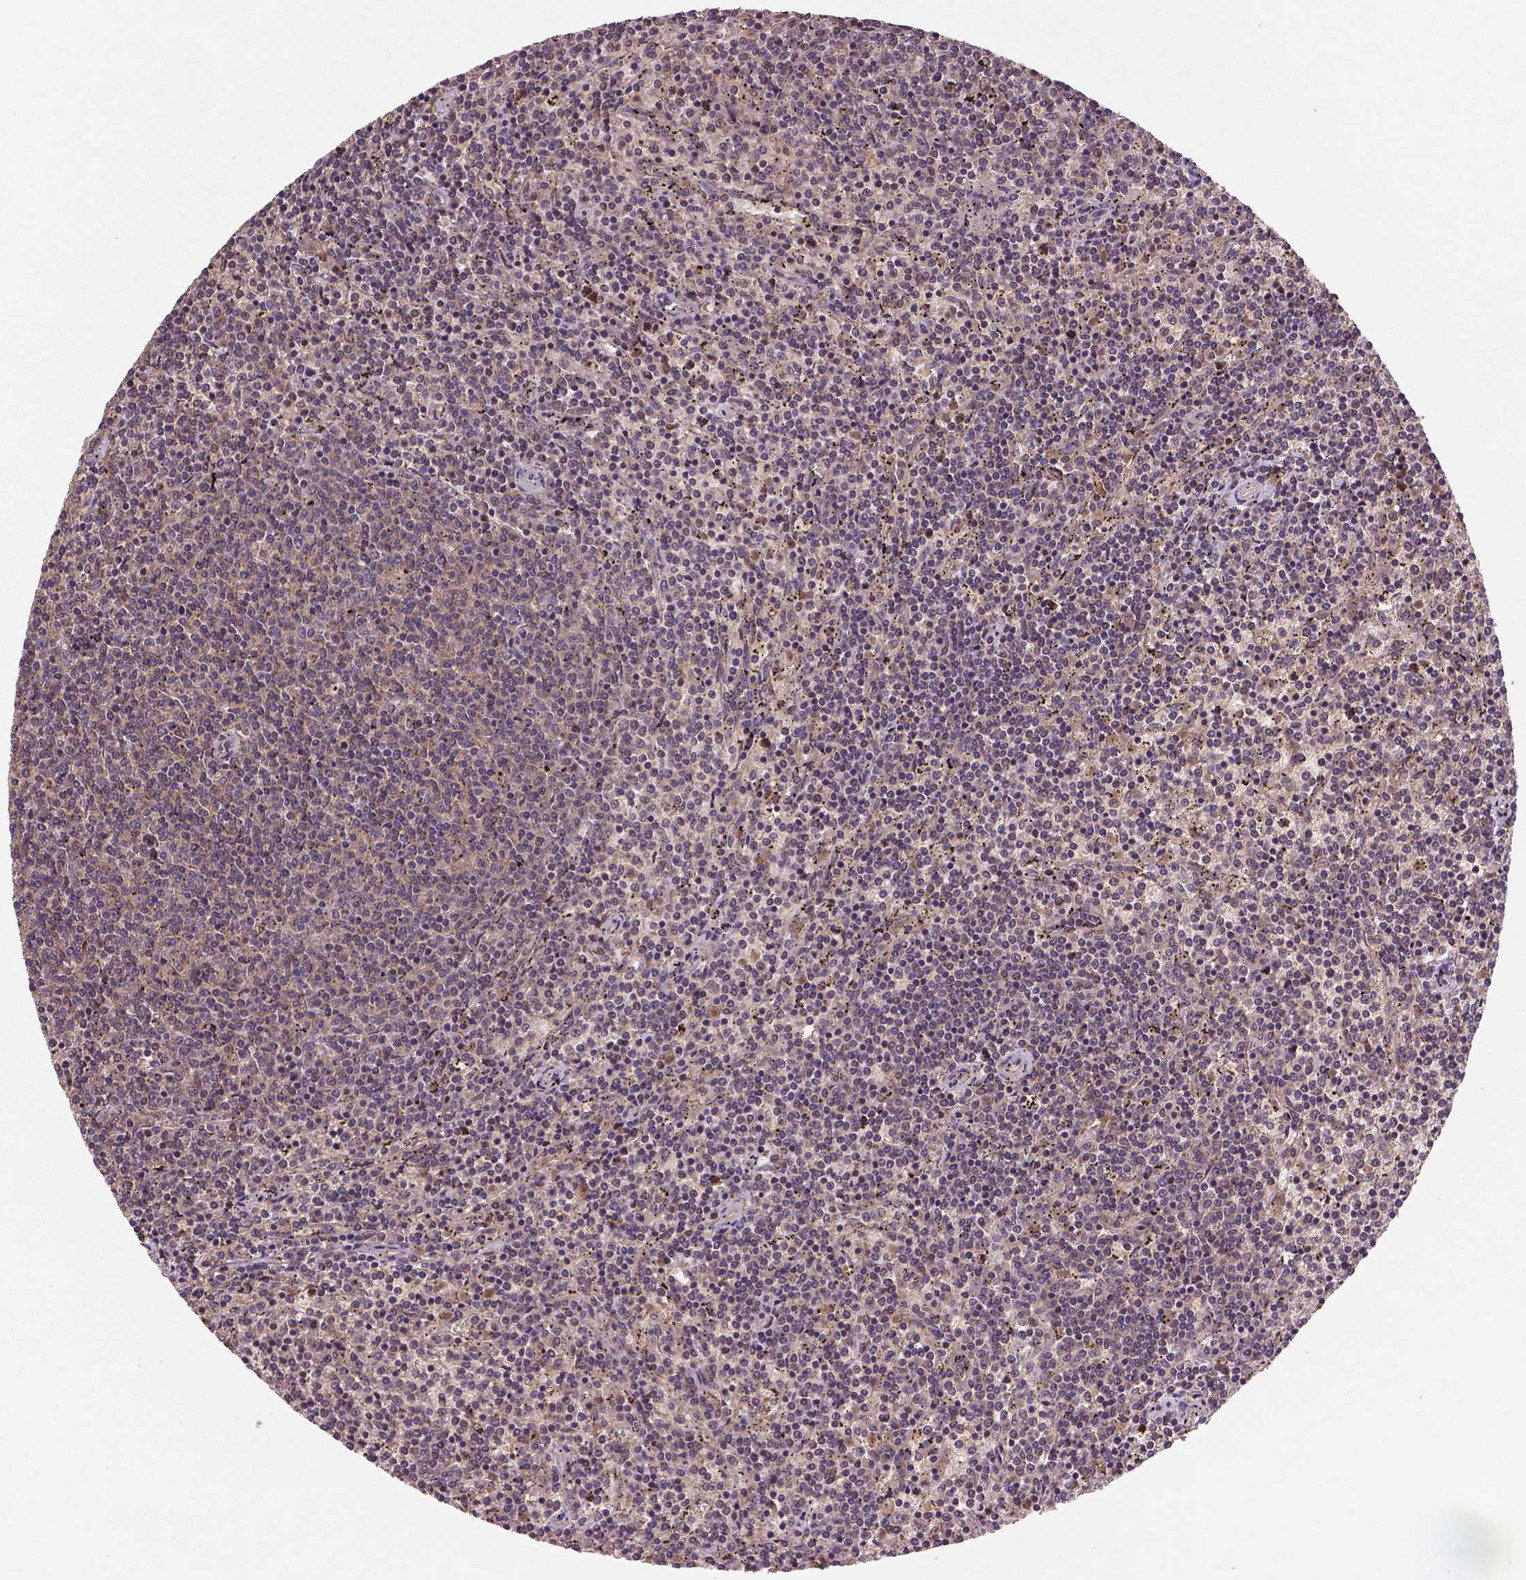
{"staining": {"intensity": "negative", "quantity": "none", "location": "none"}, "tissue": "lymphoma", "cell_type": "Tumor cells", "image_type": "cancer", "snomed": [{"axis": "morphology", "description": "Malignant lymphoma, non-Hodgkin's type, Low grade"}, {"axis": "topography", "description": "Spleen"}], "caption": "High magnification brightfield microscopy of malignant lymphoma, non-Hodgkin's type (low-grade) stained with DAB (brown) and counterstained with hematoxylin (blue): tumor cells show no significant positivity.", "gene": "NIPAL2", "patient": {"sex": "female", "age": 50}}